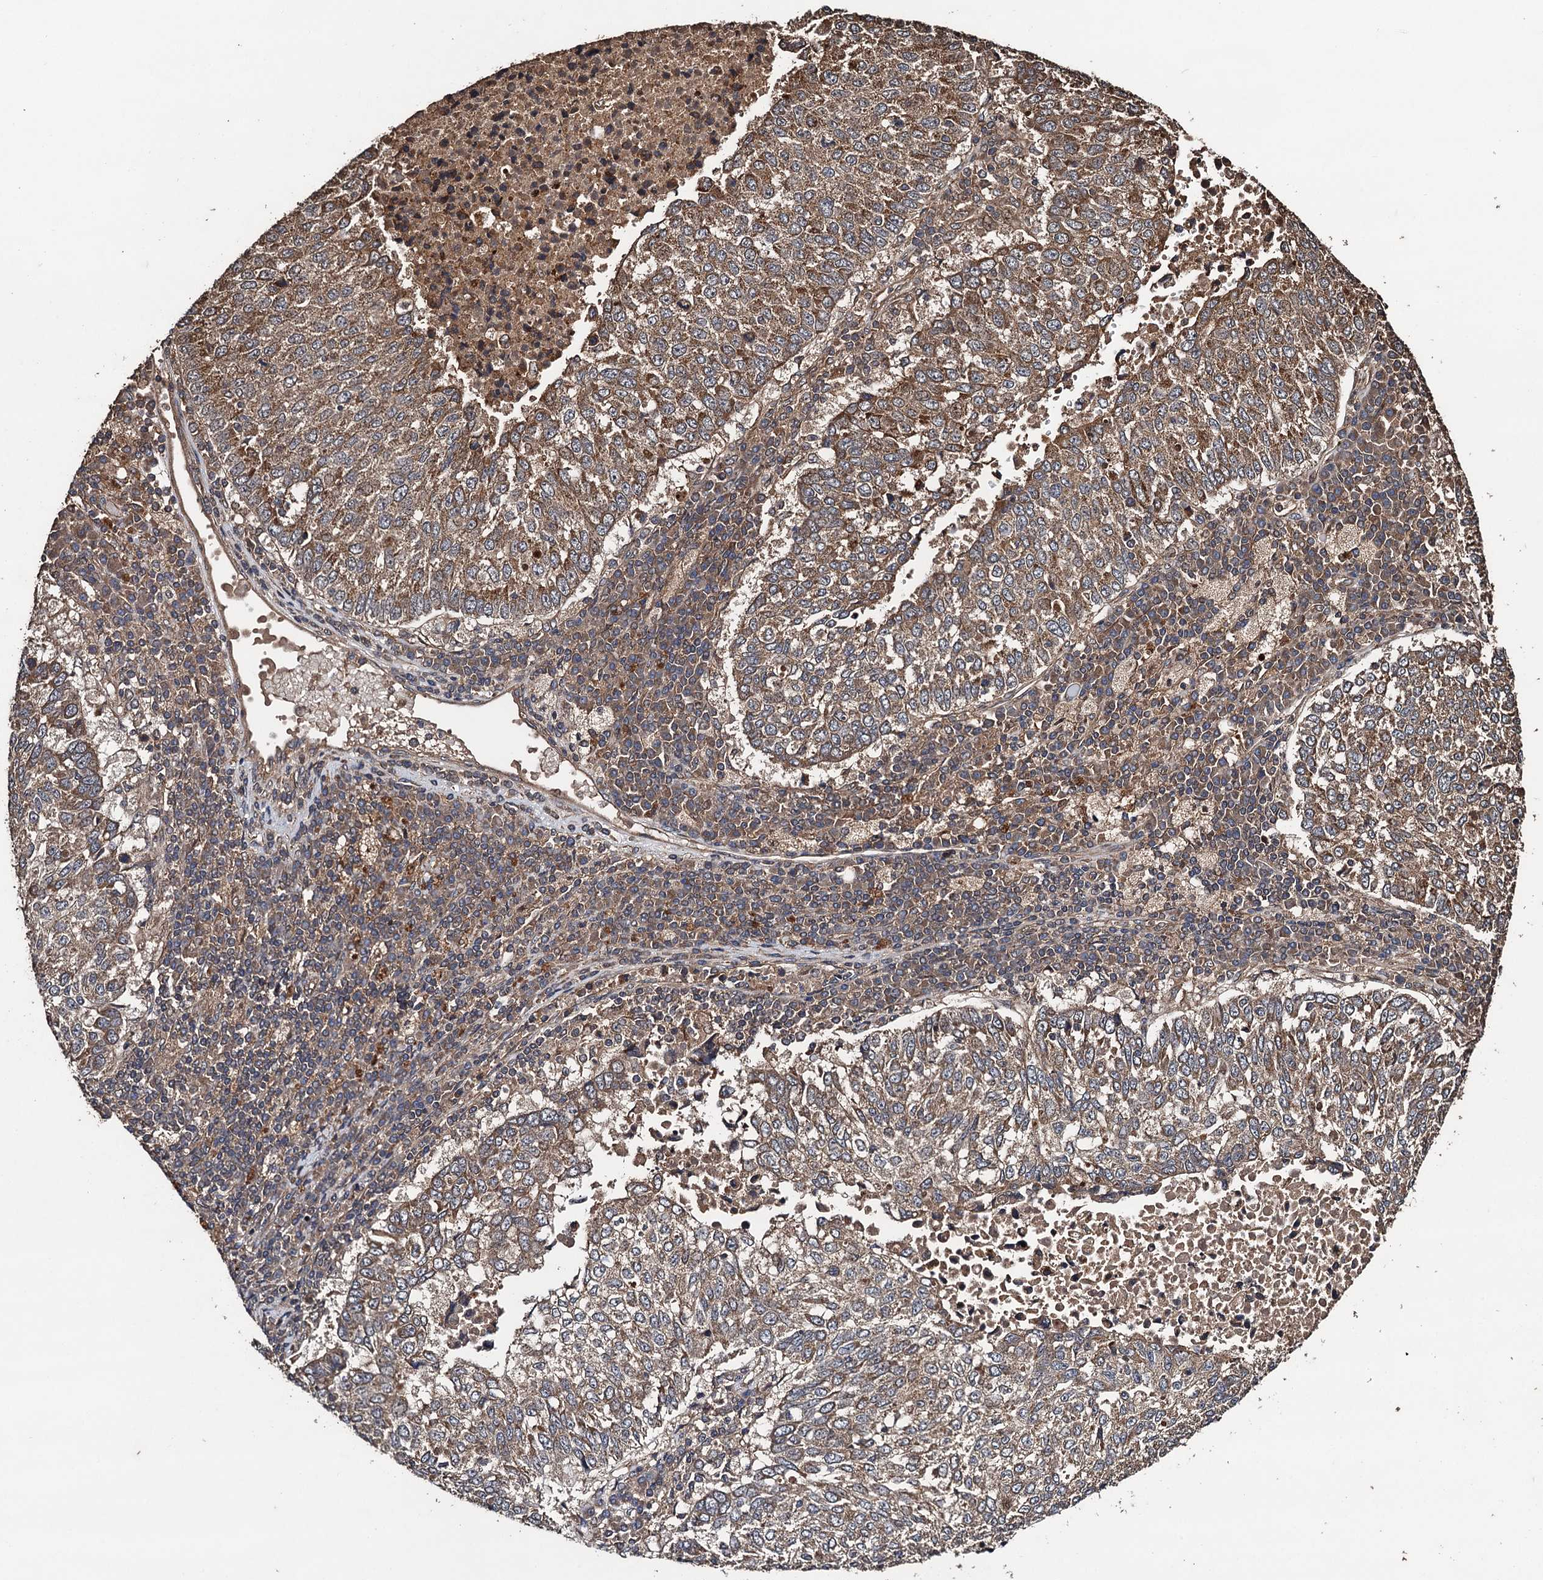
{"staining": {"intensity": "moderate", "quantity": ">75%", "location": "cytoplasmic/membranous"}, "tissue": "lung cancer", "cell_type": "Tumor cells", "image_type": "cancer", "snomed": [{"axis": "morphology", "description": "Squamous cell carcinoma, NOS"}, {"axis": "topography", "description": "Lung"}], "caption": "Brown immunohistochemical staining in lung squamous cell carcinoma reveals moderate cytoplasmic/membranous positivity in about >75% of tumor cells.", "gene": "TMEM39B", "patient": {"sex": "male", "age": 73}}